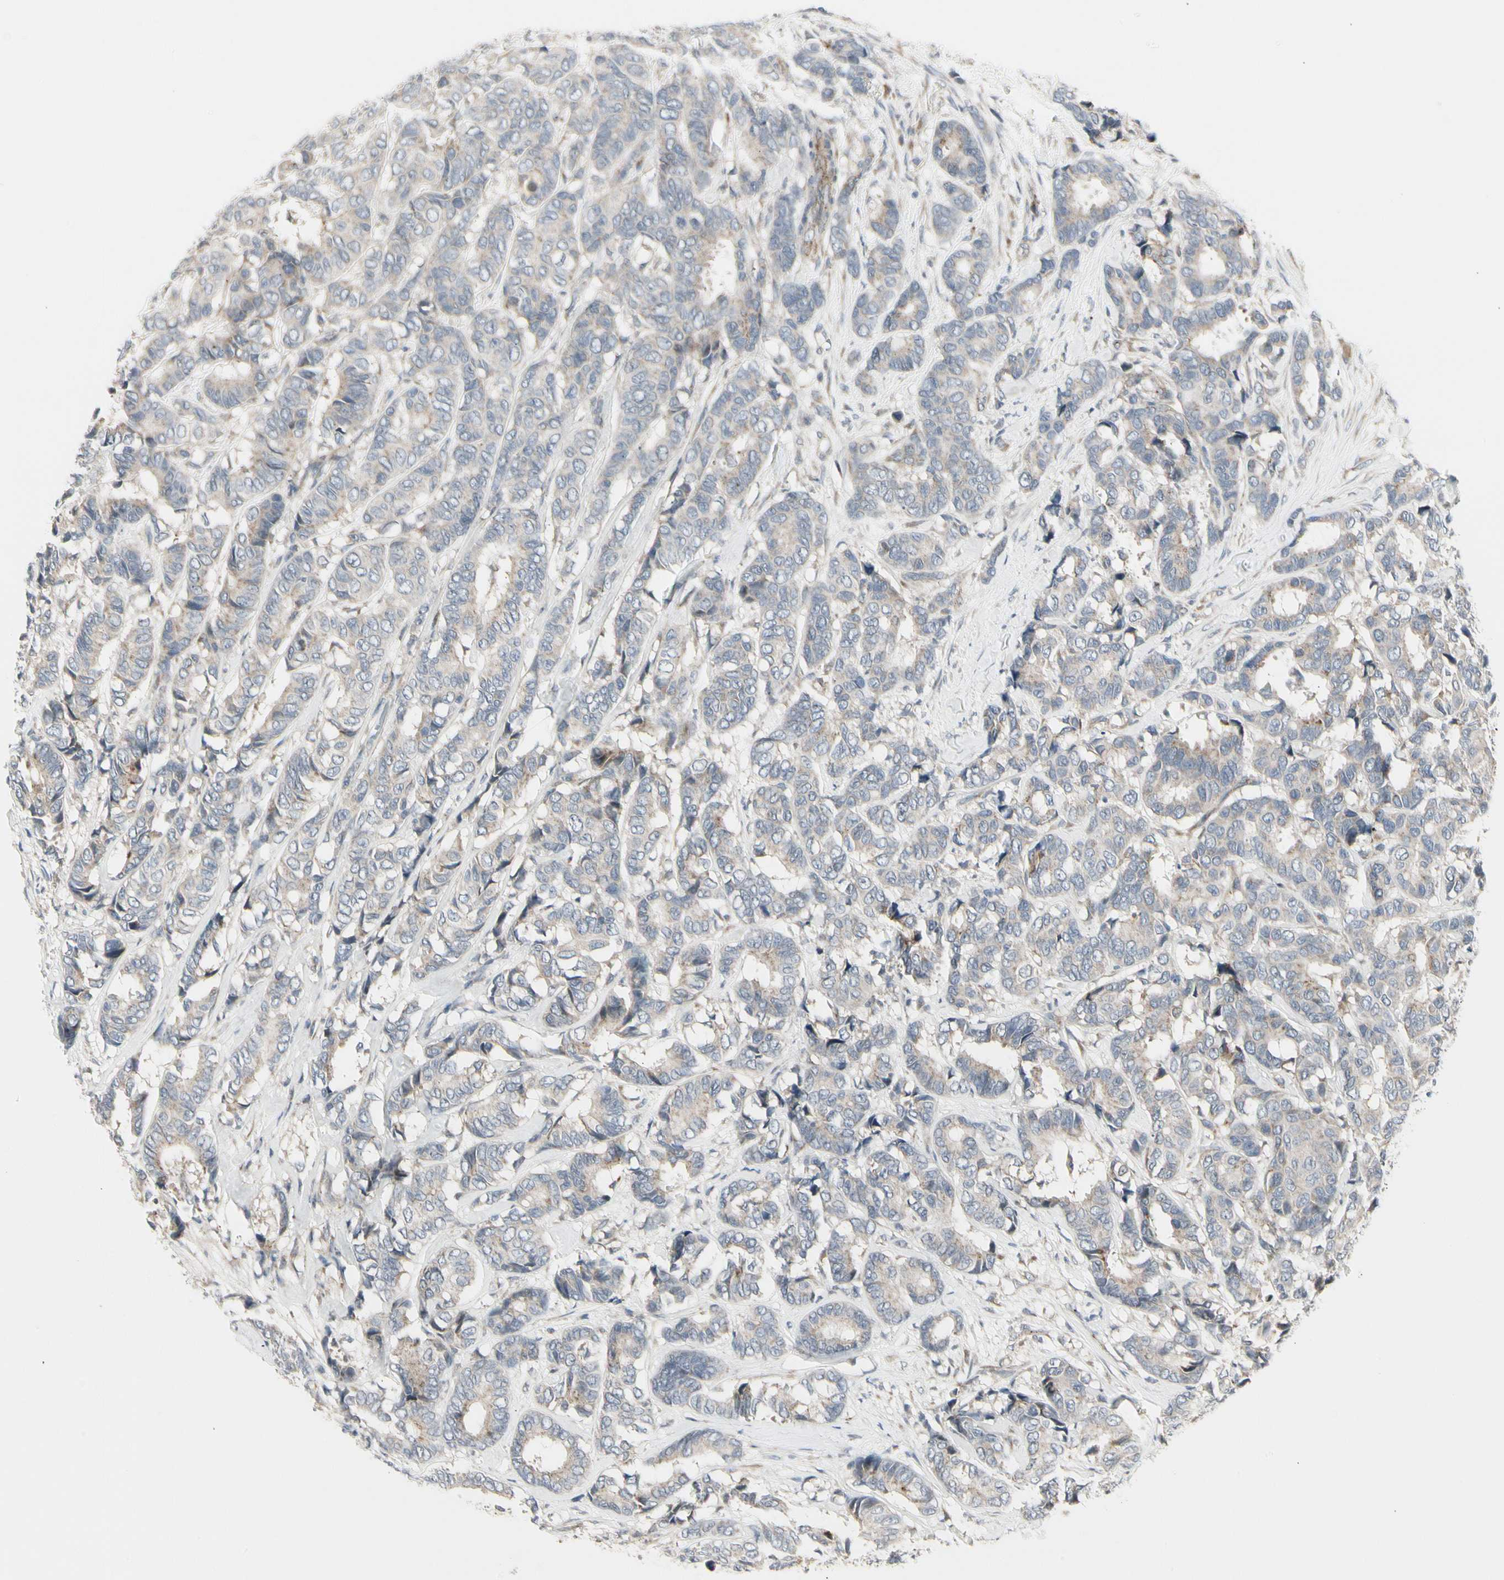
{"staining": {"intensity": "weak", "quantity": "25%-75%", "location": "cytoplasmic/membranous"}, "tissue": "breast cancer", "cell_type": "Tumor cells", "image_type": "cancer", "snomed": [{"axis": "morphology", "description": "Duct carcinoma"}, {"axis": "topography", "description": "Breast"}], "caption": "Approximately 25%-75% of tumor cells in human breast cancer reveal weak cytoplasmic/membranous protein staining as visualized by brown immunohistochemical staining.", "gene": "GRN", "patient": {"sex": "female", "age": 87}}